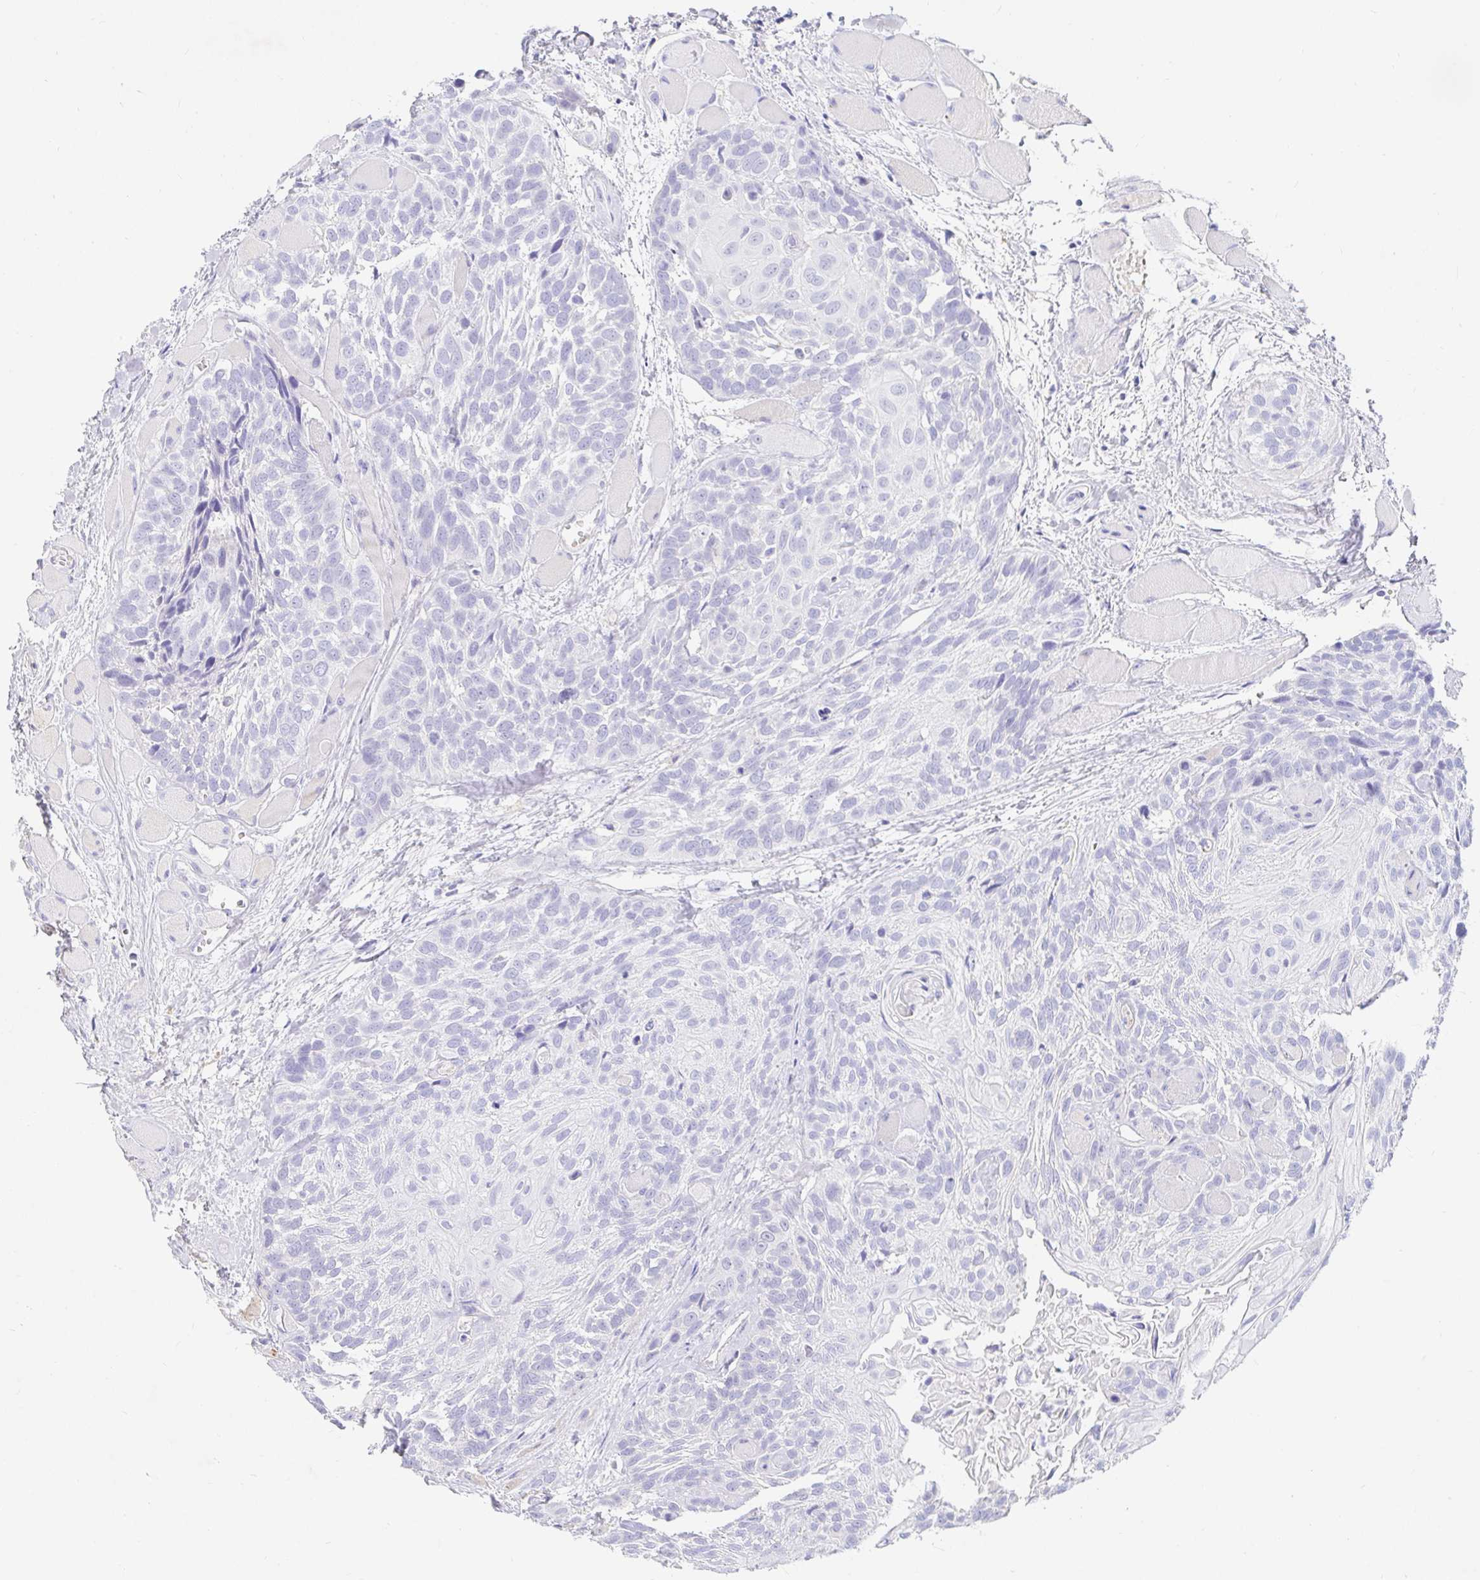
{"staining": {"intensity": "negative", "quantity": "none", "location": "none"}, "tissue": "head and neck cancer", "cell_type": "Tumor cells", "image_type": "cancer", "snomed": [{"axis": "morphology", "description": "Squamous cell carcinoma, NOS"}, {"axis": "topography", "description": "Head-Neck"}], "caption": "Micrograph shows no protein positivity in tumor cells of head and neck squamous cell carcinoma tissue. (Stains: DAB immunohistochemistry with hematoxylin counter stain, Microscopy: brightfield microscopy at high magnification).", "gene": "NR2E1", "patient": {"sex": "female", "age": 50}}